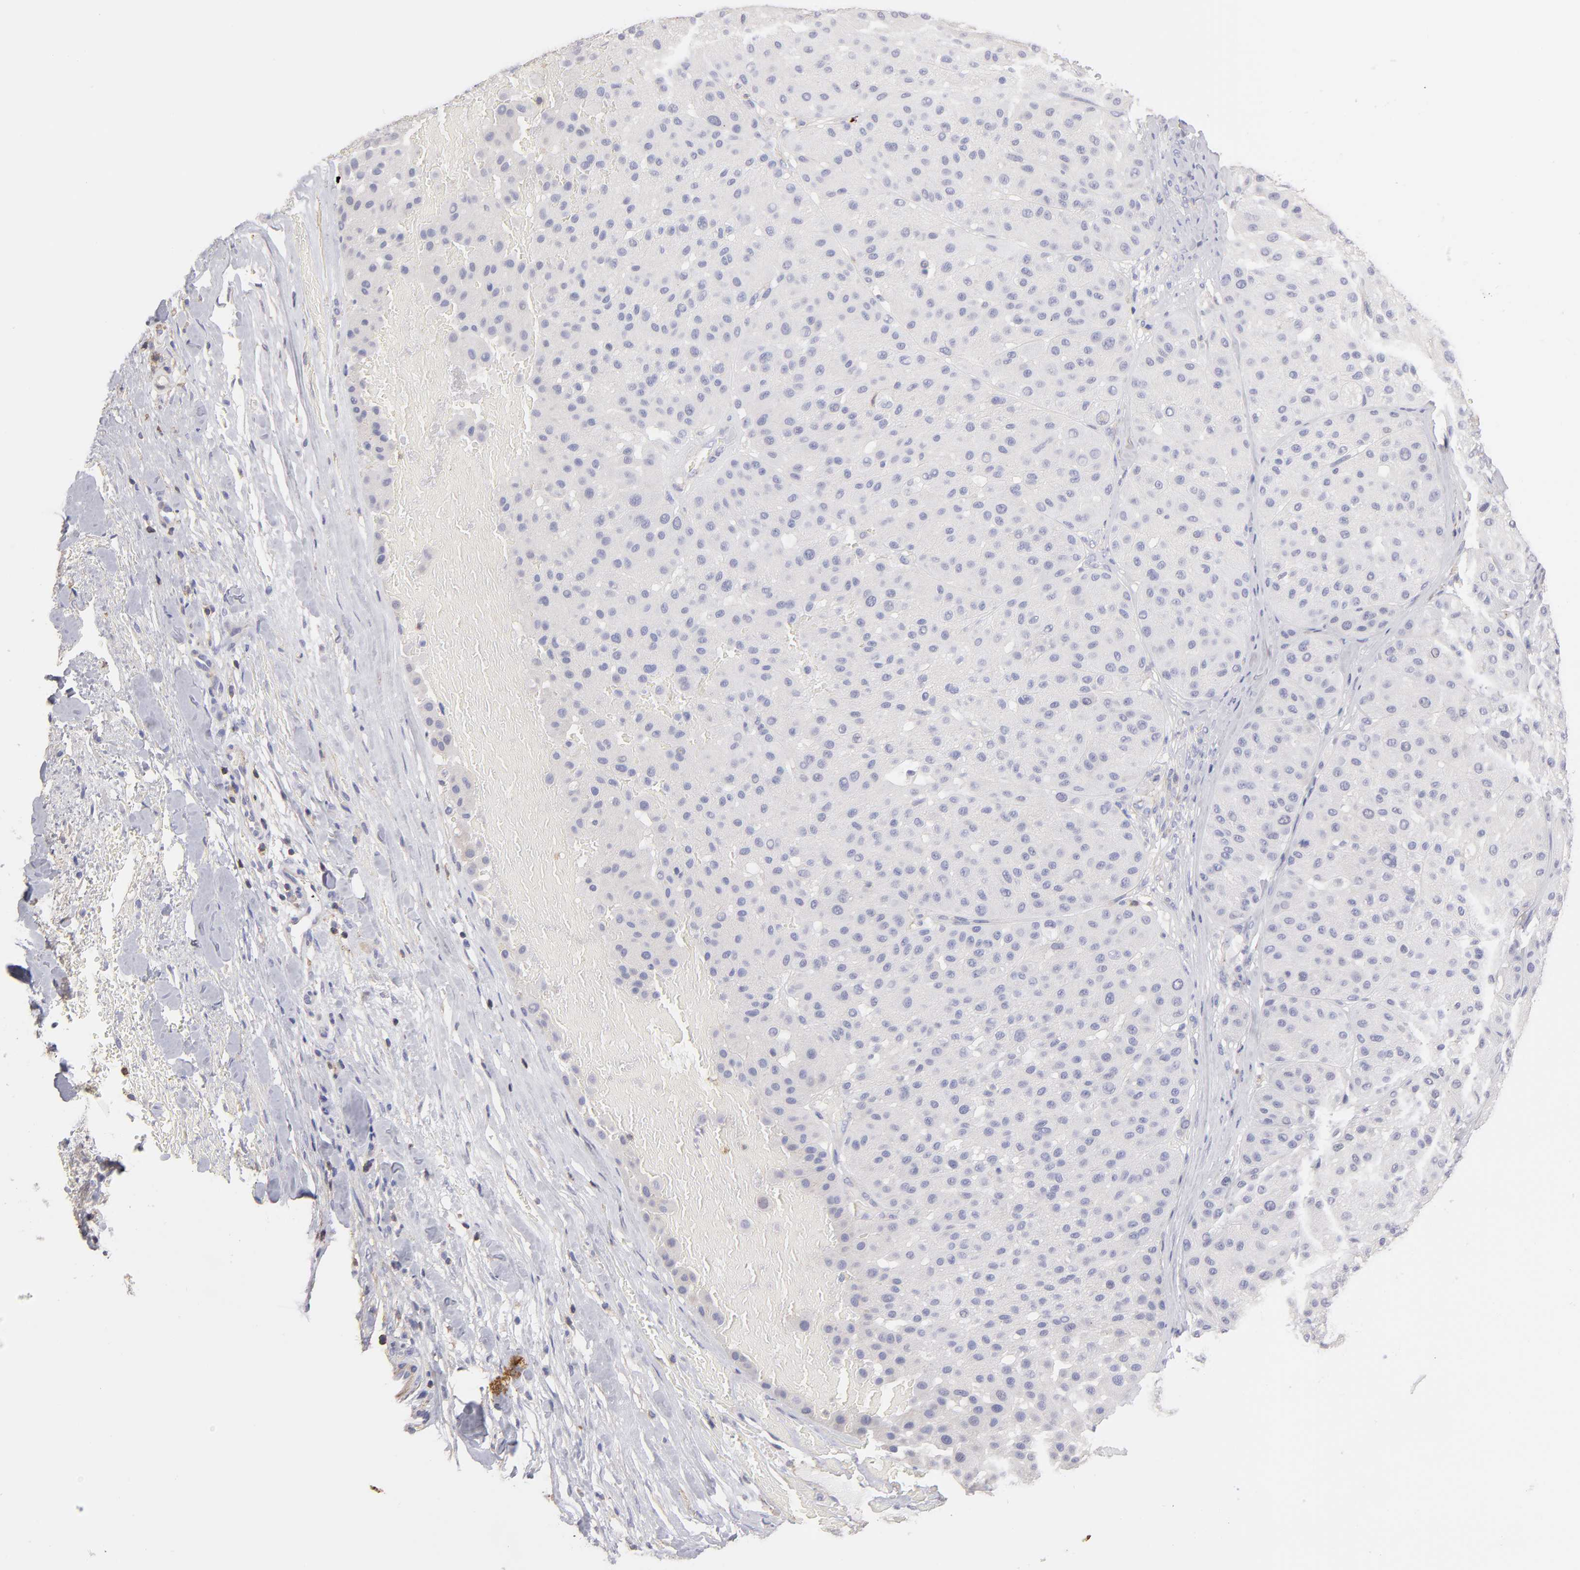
{"staining": {"intensity": "negative", "quantity": "none", "location": "none"}, "tissue": "melanoma", "cell_type": "Tumor cells", "image_type": "cancer", "snomed": [{"axis": "morphology", "description": "Normal tissue, NOS"}, {"axis": "morphology", "description": "Malignant melanoma, Metastatic site"}, {"axis": "topography", "description": "Skin"}], "caption": "Tumor cells show no significant protein staining in melanoma. Nuclei are stained in blue.", "gene": "ABCB1", "patient": {"sex": "male", "age": 41}}